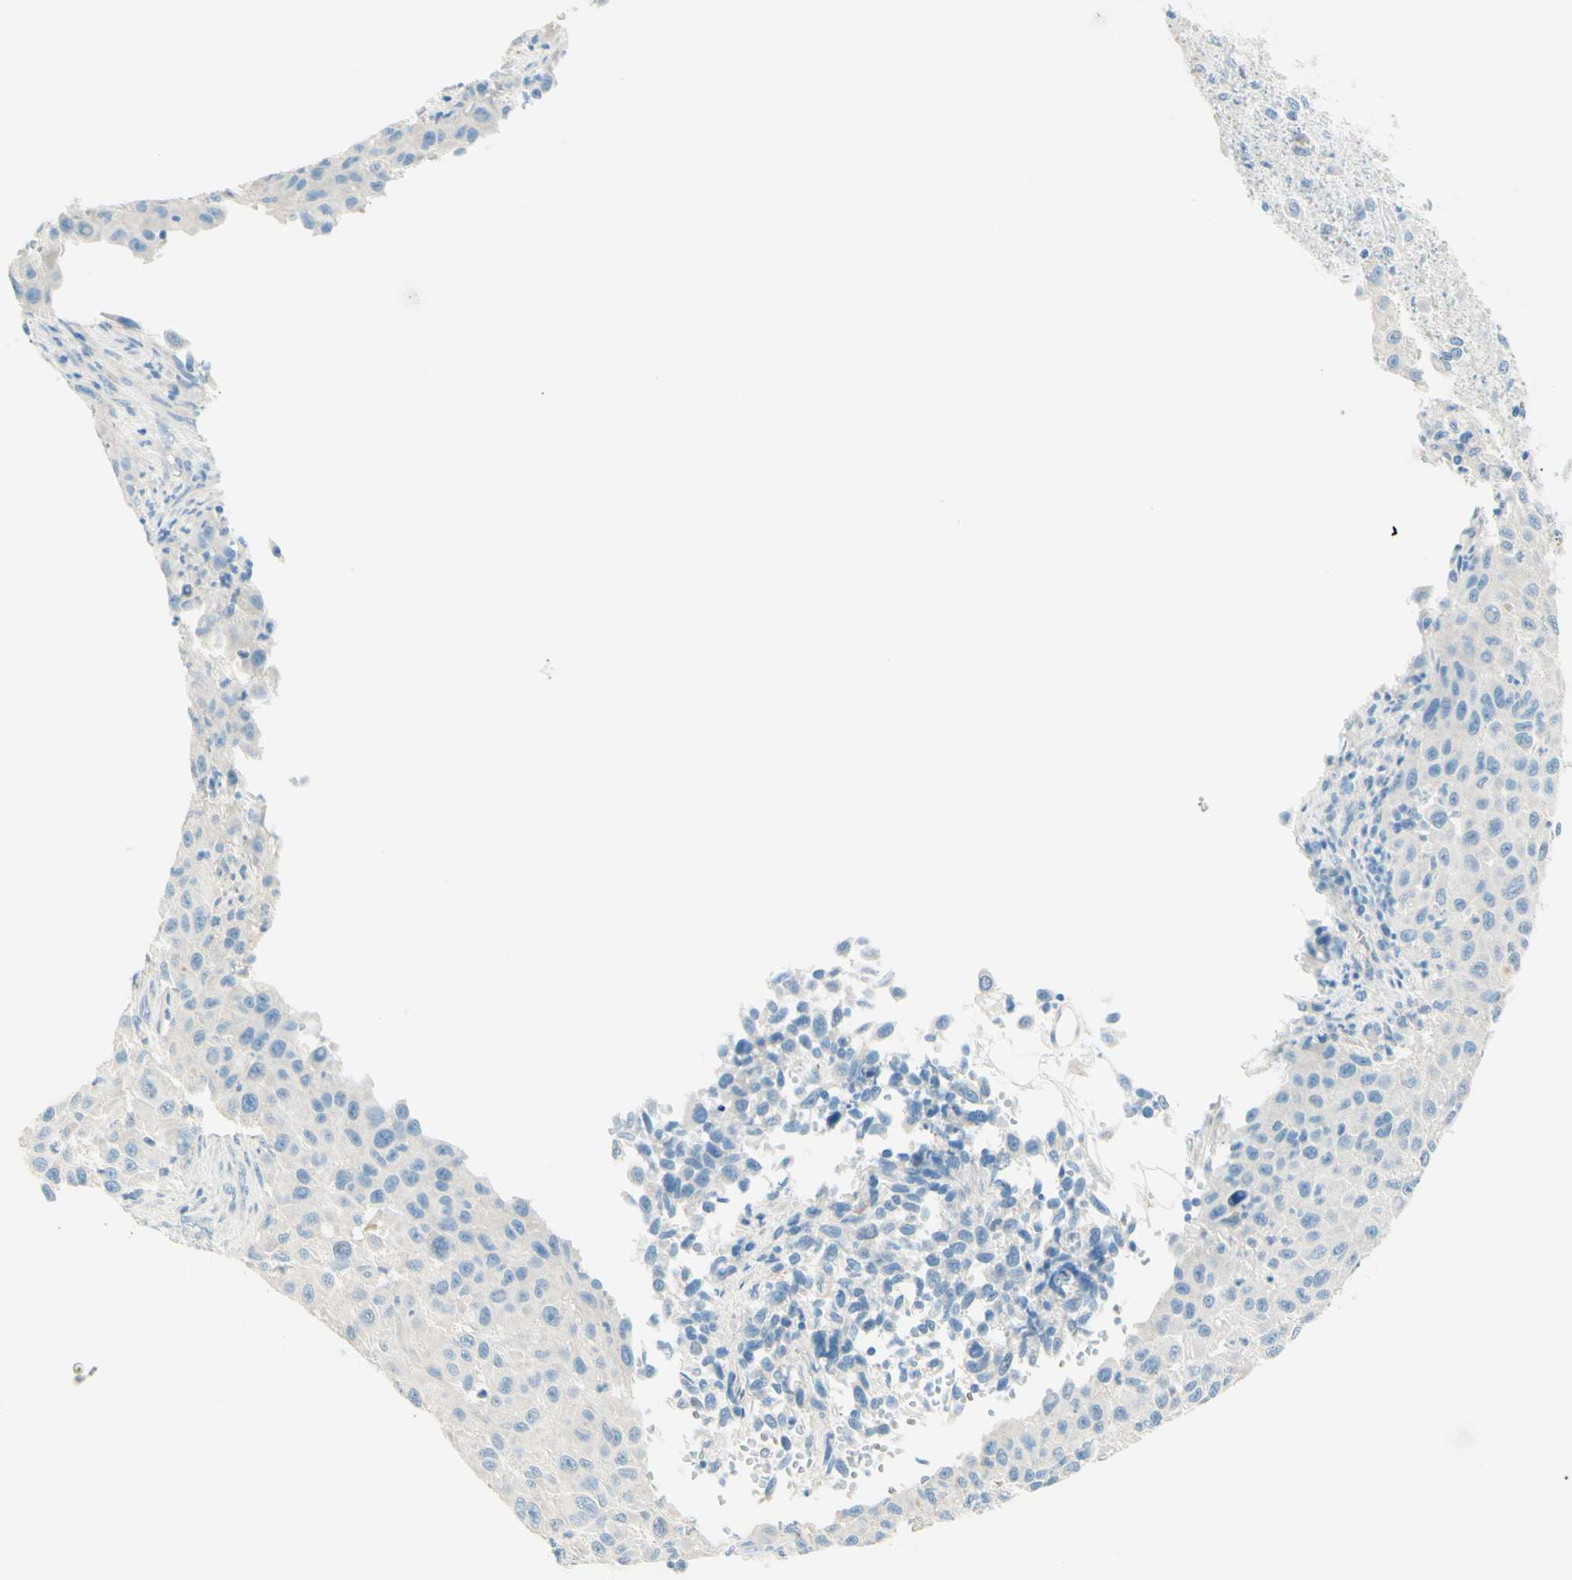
{"staining": {"intensity": "negative", "quantity": "none", "location": "none"}, "tissue": "melanoma", "cell_type": "Tumor cells", "image_type": "cancer", "snomed": [{"axis": "morphology", "description": "Malignant melanoma, Metastatic site"}, {"axis": "topography", "description": "Lymph node"}], "caption": "An immunohistochemistry (IHC) micrograph of melanoma is shown. There is no staining in tumor cells of melanoma. (DAB IHC with hematoxylin counter stain).", "gene": "NCBP2L", "patient": {"sex": "male", "age": 61}}